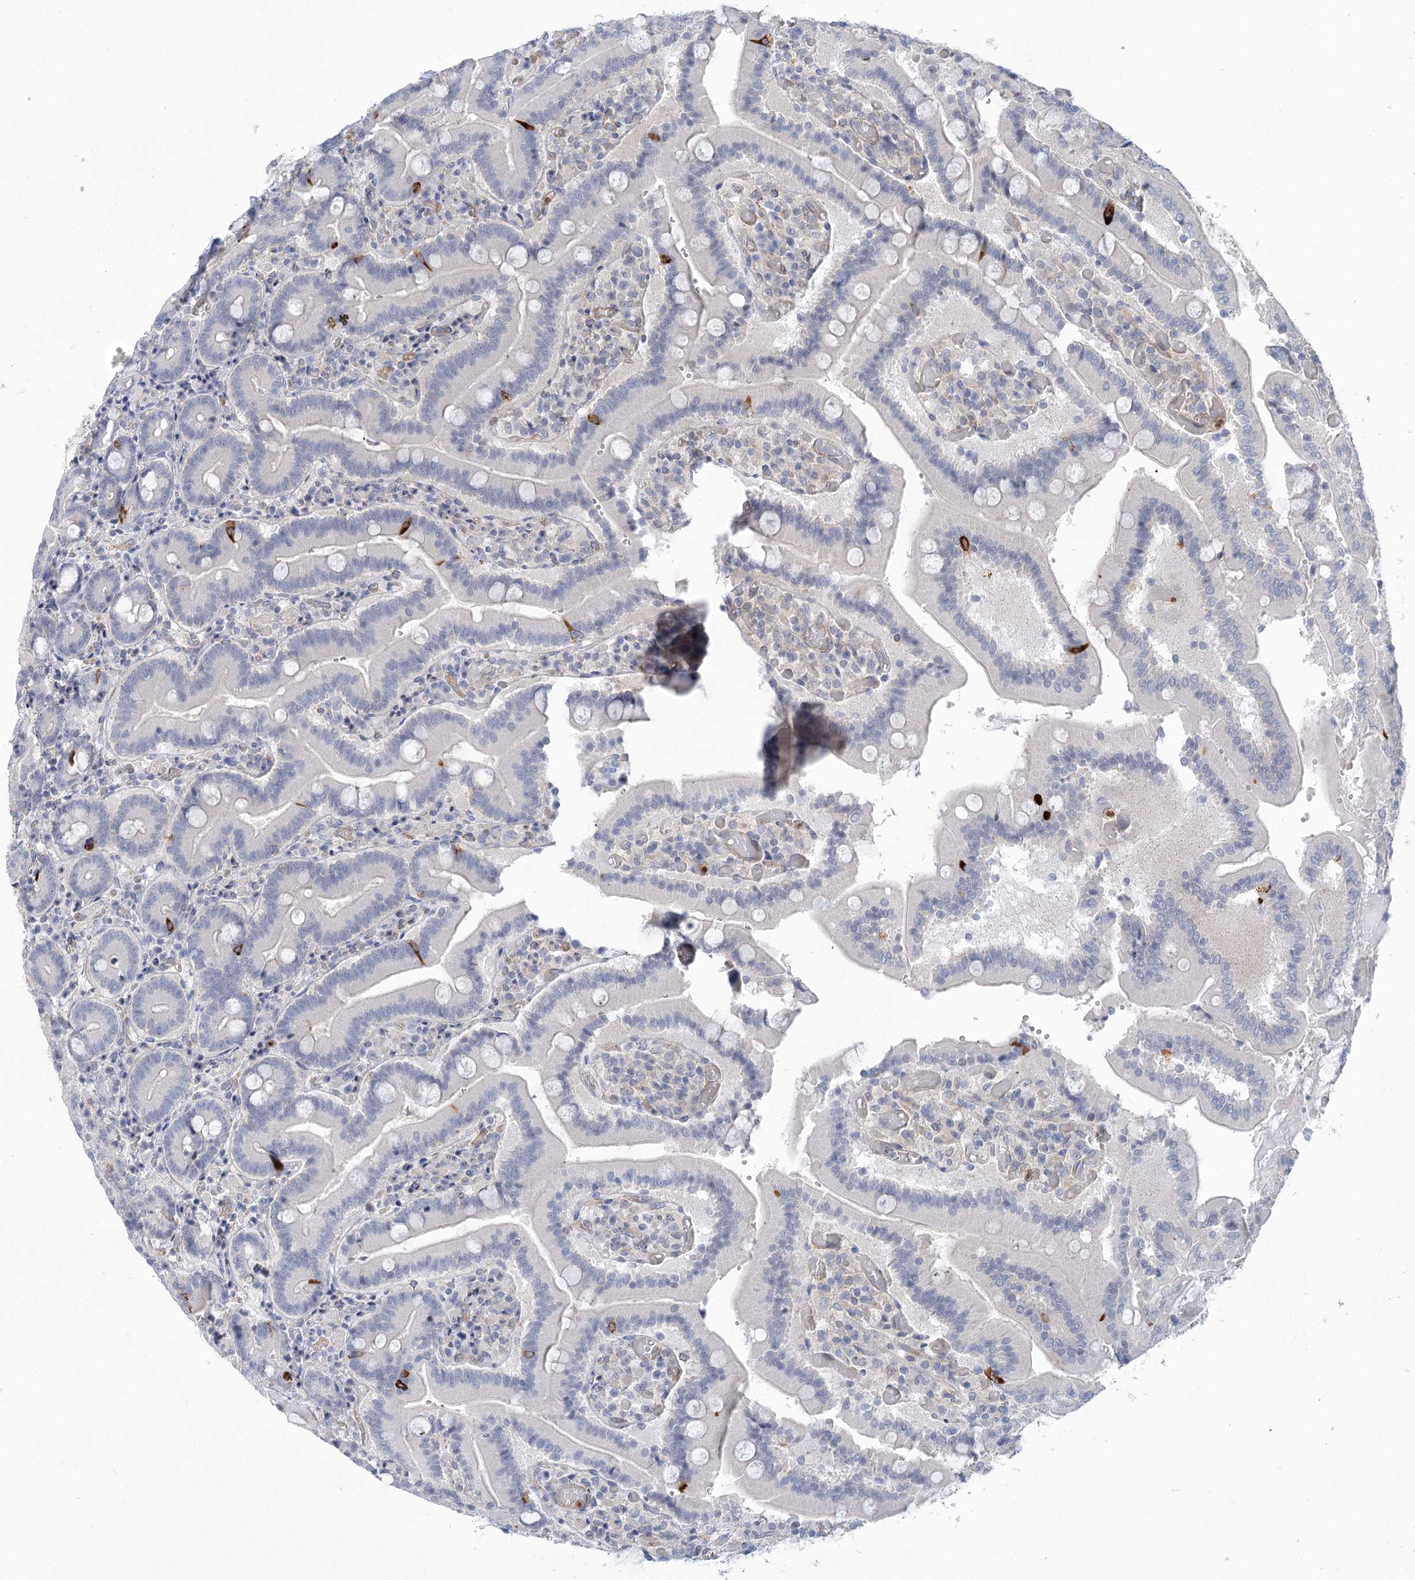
{"staining": {"intensity": "strong", "quantity": "<25%", "location": "cytoplasmic/membranous"}, "tissue": "duodenum", "cell_type": "Glandular cells", "image_type": "normal", "snomed": [{"axis": "morphology", "description": "Normal tissue, NOS"}, {"axis": "topography", "description": "Duodenum"}], "caption": "Immunohistochemical staining of normal duodenum demonstrates medium levels of strong cytoplasmic/membranous expression in approximately <25% of glandular cells.", "gene": "THAP6", "patient": {"sex": "female", "age": 62}}